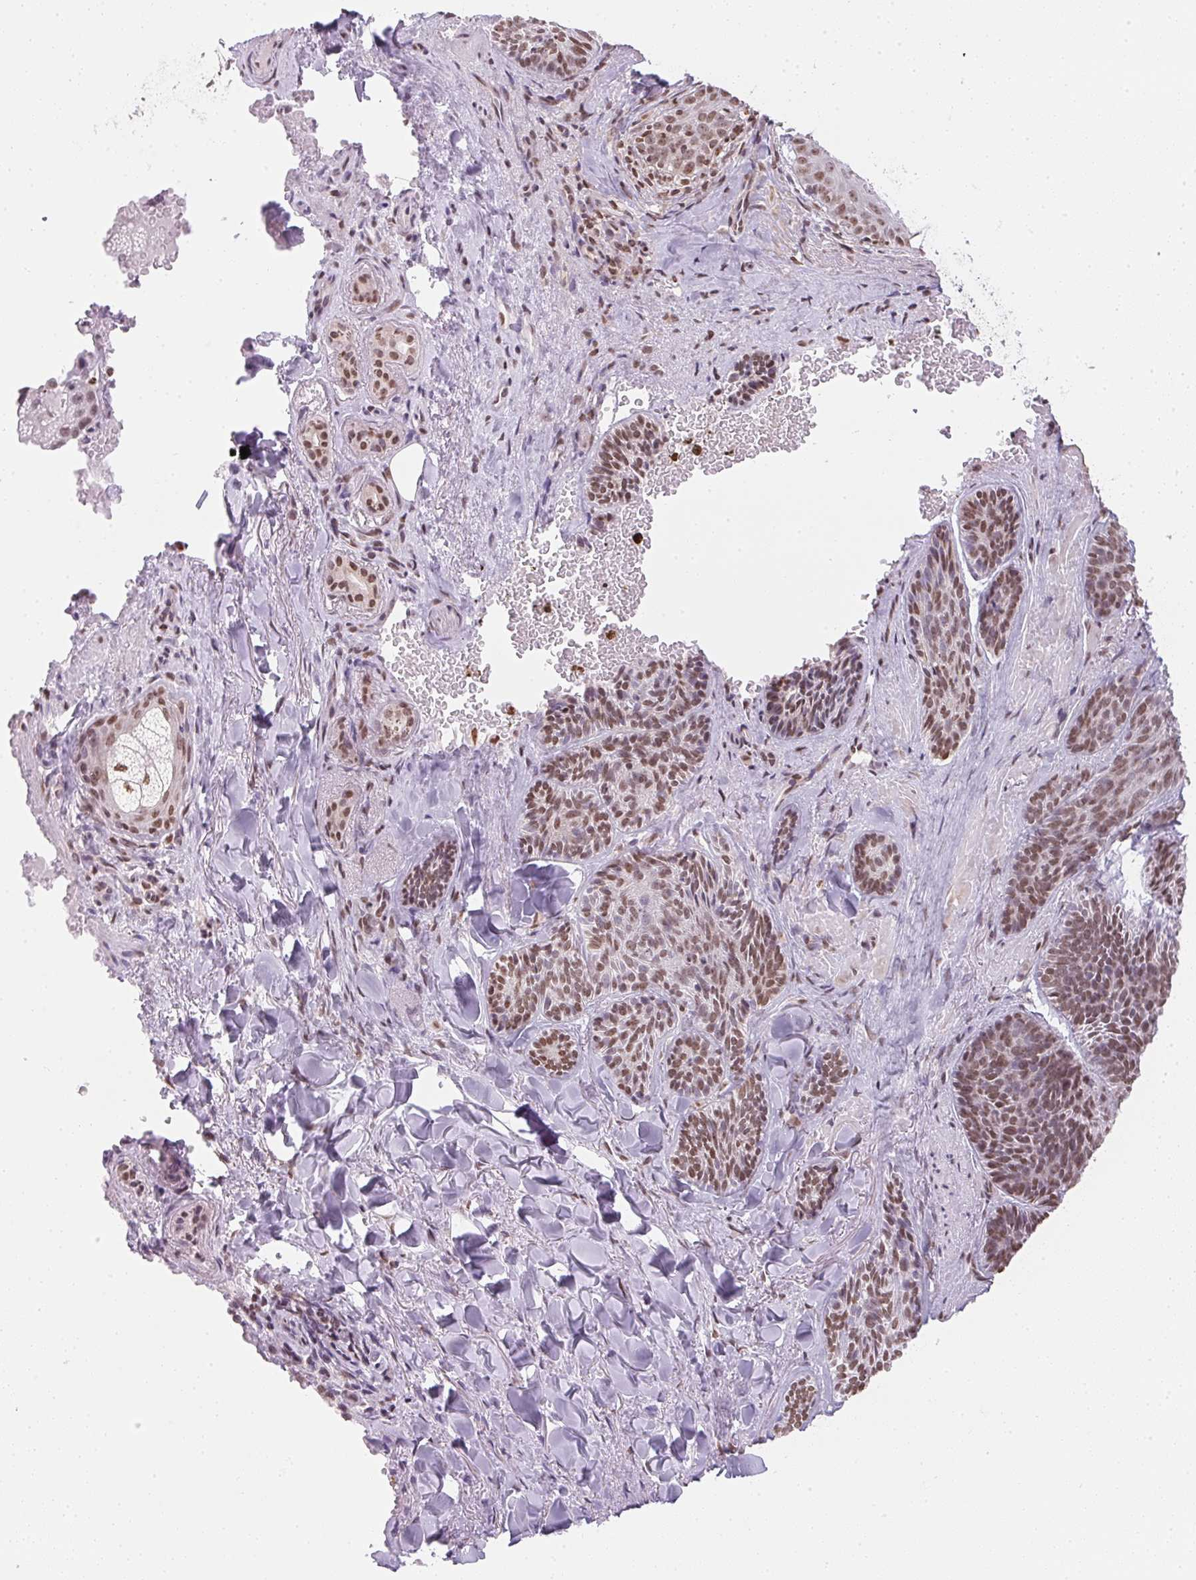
{"staining": {"intensity": "moderate", "quantity": ">75%", "location": "nuclear"}, "tissue": "skin cancer", "cell_type": "Tumor cells", "image_type": "cancer", "snomed": [{"axis": "morphology", "description": "Basal cell carcinoma"}, {"axis": "topography", "description": "Skin"}], "caption": "IHC (DAB) staining of basal cell carcinoma (skin) reveals moderate nuclear protein positivity in about >75% of tumor cells. IHC stains the protein in brown and the nuclei are stained blue.", "gene": "RNF181", "patient": {"sex": "male", "age": 81}}